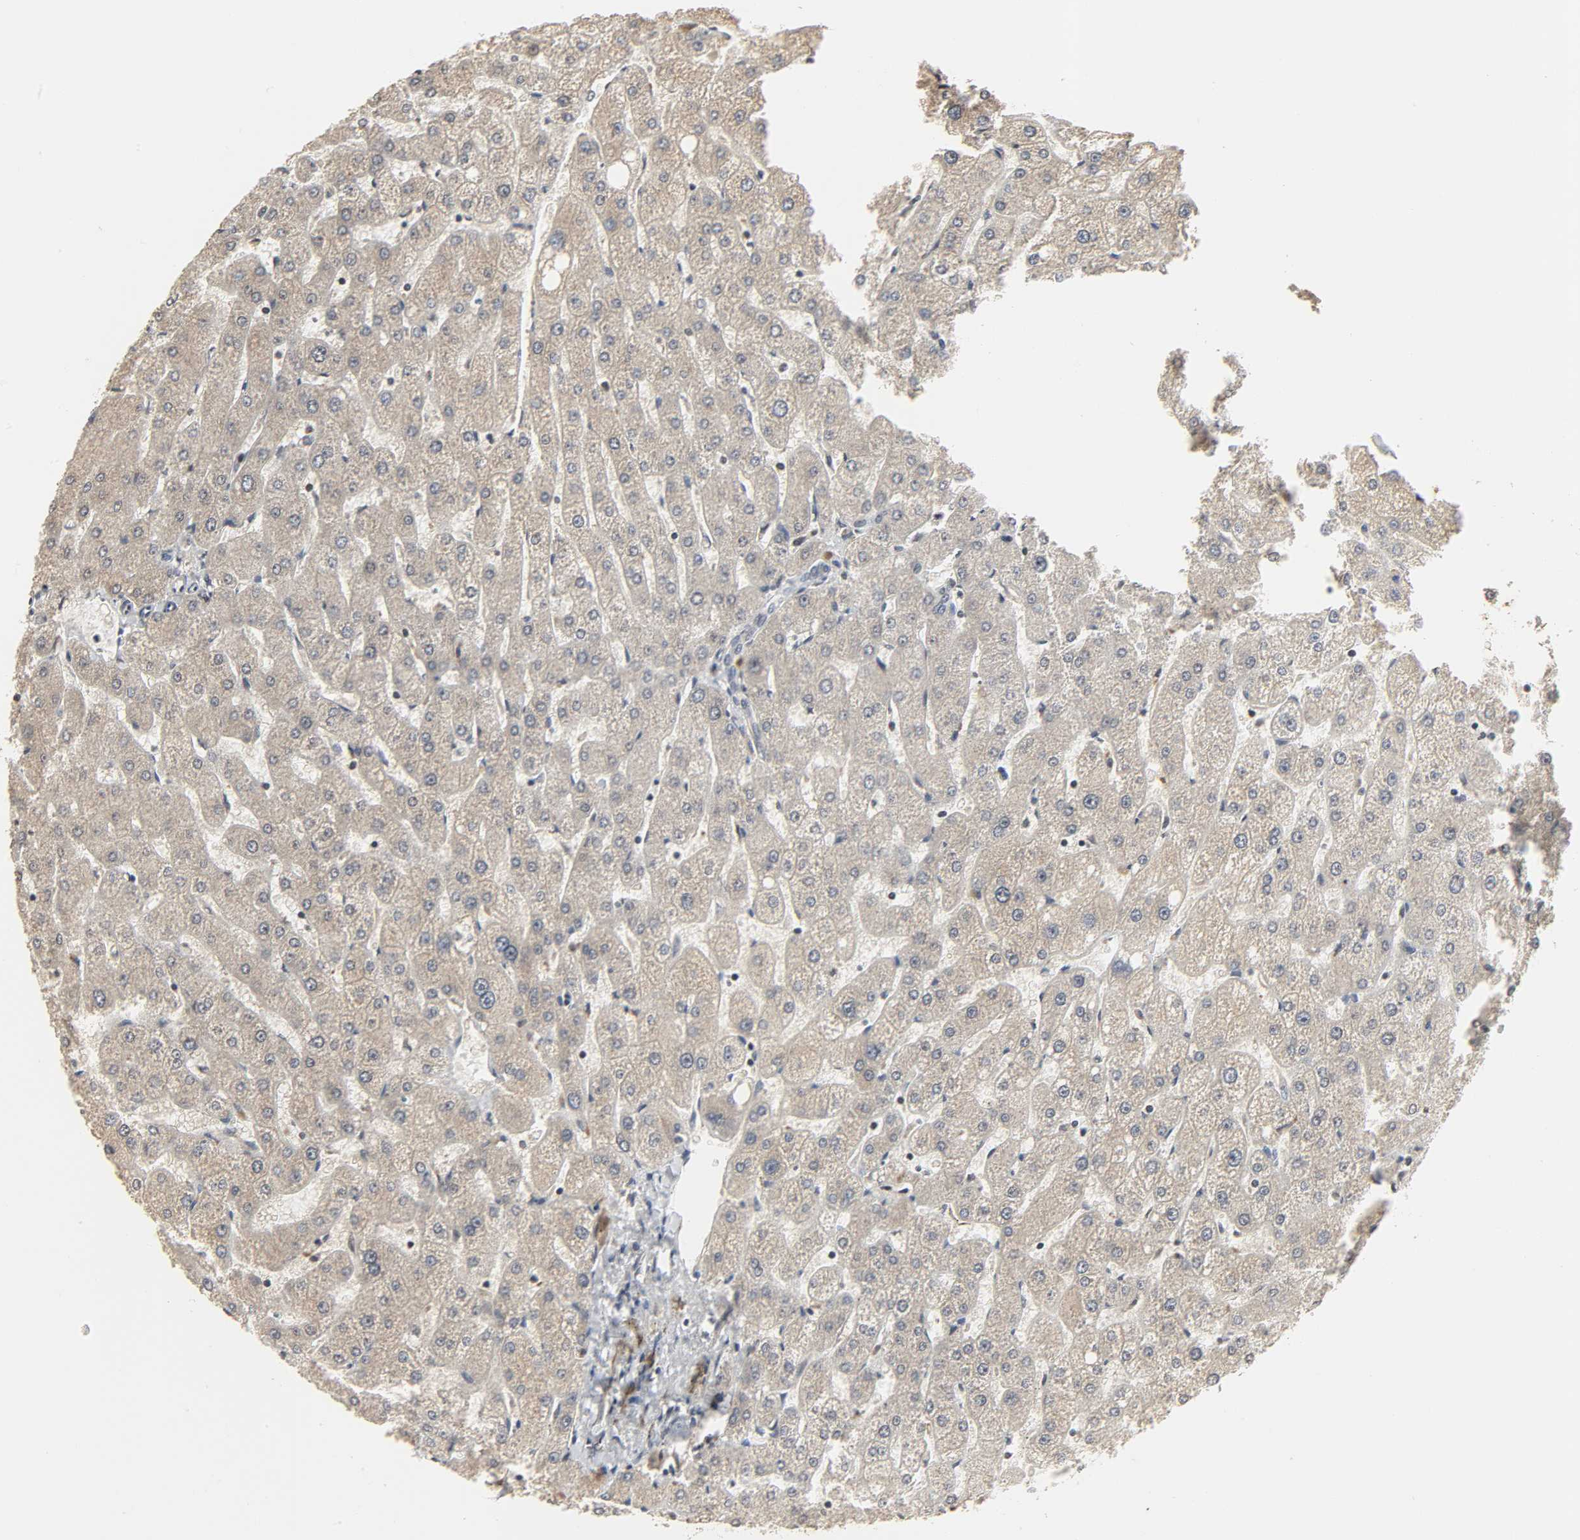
{"staining": {"intensity": "negative", "quantity": "none", "location": "none"}, "tissue": "liver", "cell_type": "Cholangiocytes", "image_type": "normal", "snomed": [{"axis": "morphology", "description": "Normal tissue, NOS"}, {"axis": "topography", "description": "Liver"}], "caption": "This is a photomicrograph of immunohistochemistry staining of unremarkable liver, which shows no expression in cholangiocytes.", "gene": "XRCC1", "patient": {"sex": "male", "age": 67}}